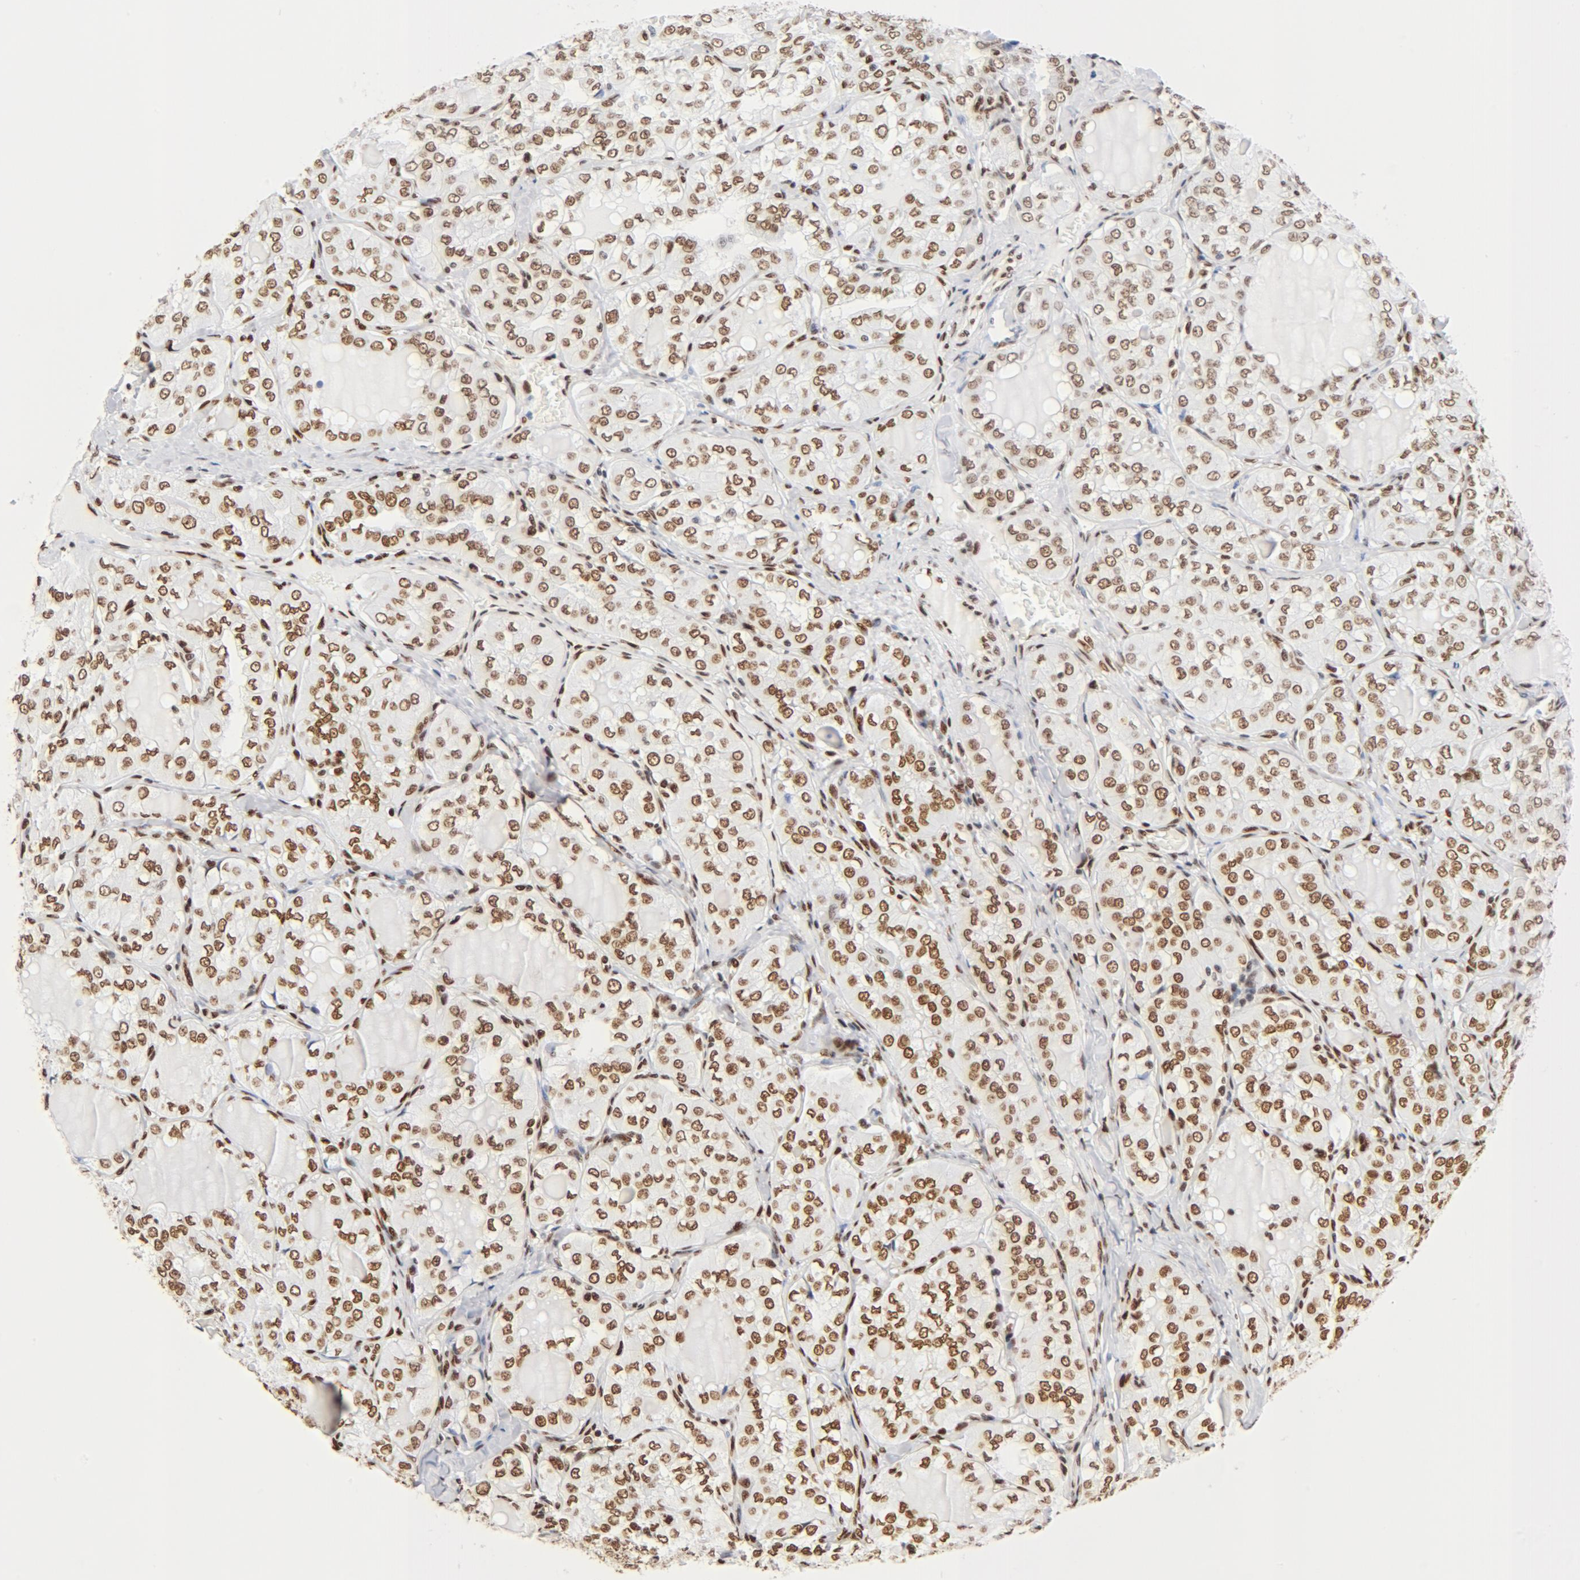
{"staining": {"intensity": "moderate", "quantity": ">75%", "location": "nuclear"}, "tissue": "thyroid cancer", "cell_type": "Tumor cells", "image_type": "cancer", "snomed": [{"axis": "morphology", "description": "Papillary adenocarcinoma, NOS"}, {"axis": "topography", "description": "Thyroid gland"}], "caption": "Human thyroid papillary adenocarcinoma stained for a protein (brown) shows moderate nuclear positive positivity in approximately >75% of tumor cells.", "gene": "CTBP1", "patient": {"sex": "male", "age": 20}}